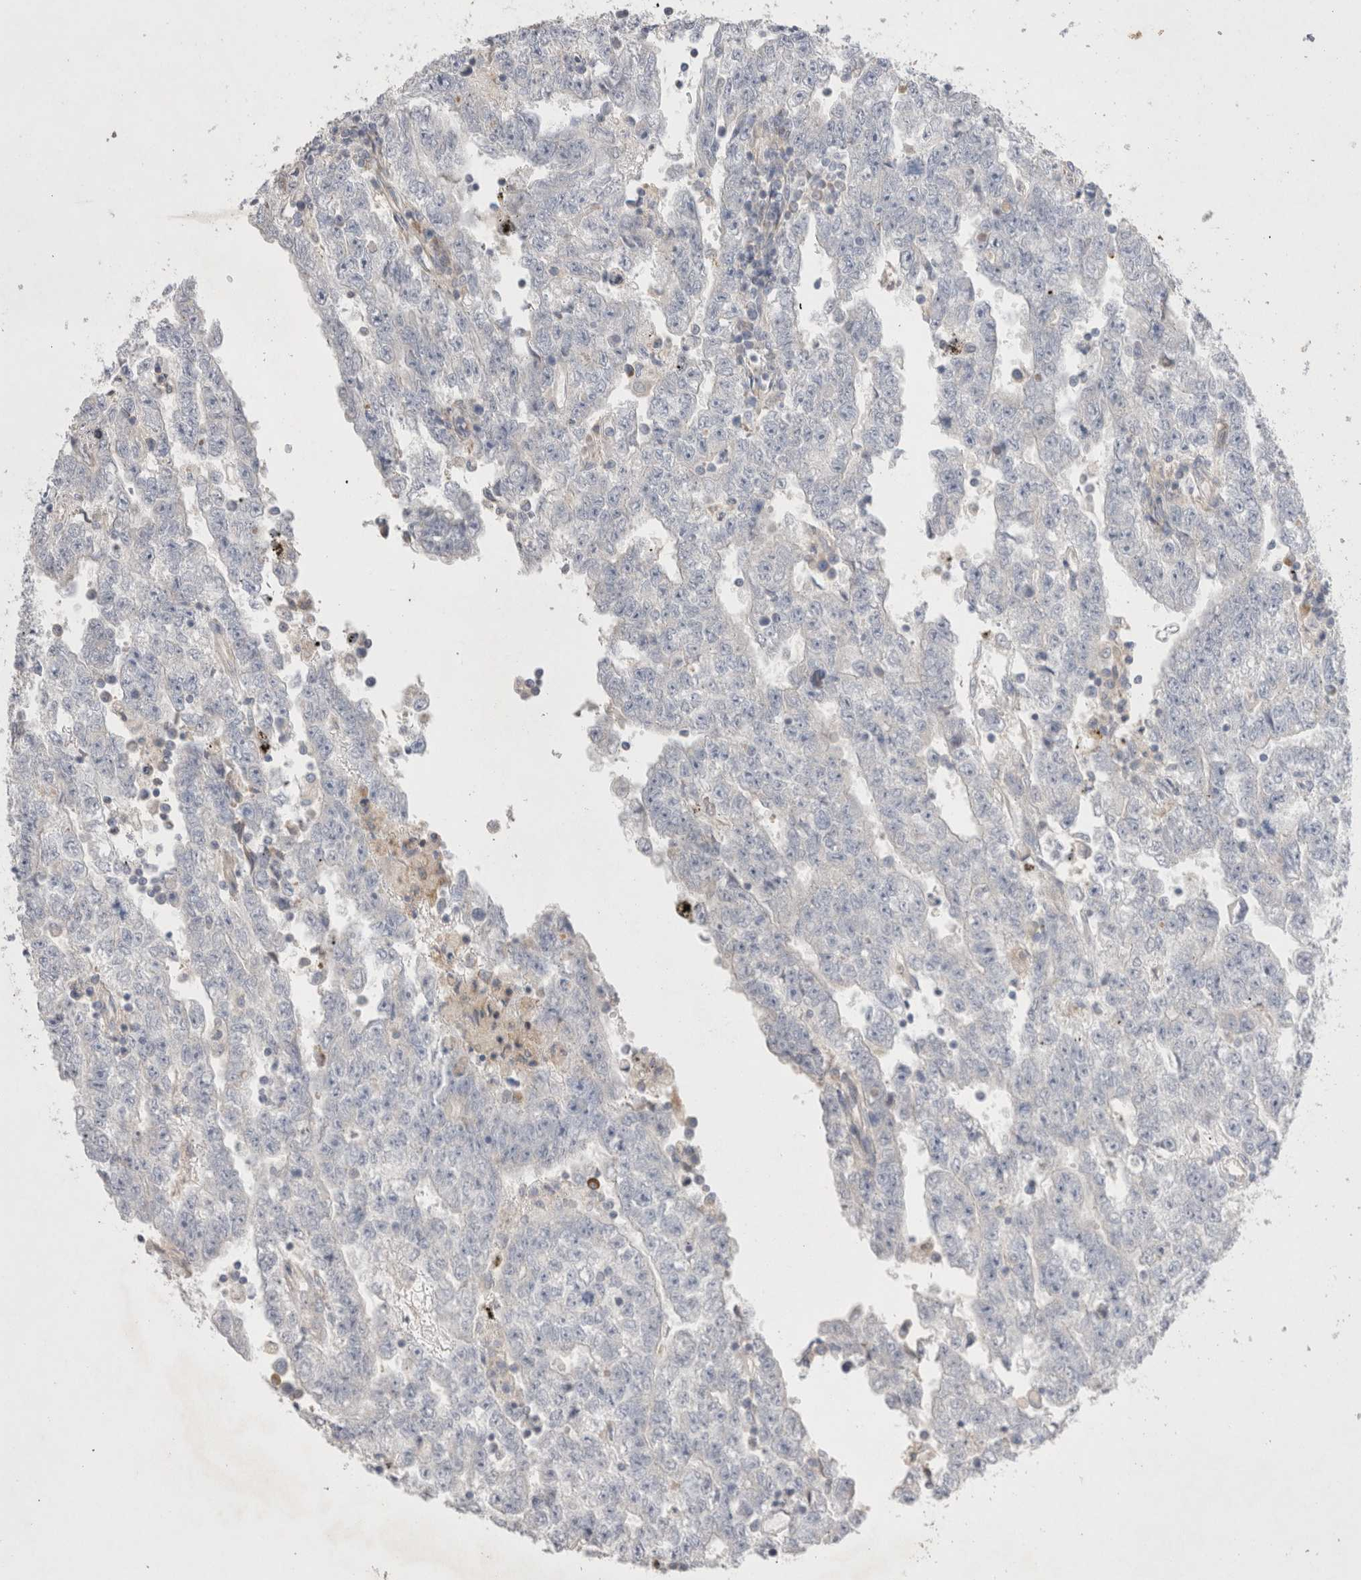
{"staining": {"intensity": "negative", "quantity": "none", "location": "none"}, "tissue": "testis cancer", "cell_type": "Tumor cells", "image_type": "cancer", "snomed": [{"axis": "morphology", "description": "Carcinoma, Embryonal, NOS"}, {"axis": "topography", "description": "Testis"}], "caption": "Immunohistochemical staining of testis cancer (embryonal carcinoma) exhibits no significant staining in tumor cells.", "gene": "TBC1D16", "patient": {"sex": "male", "age": 25}}